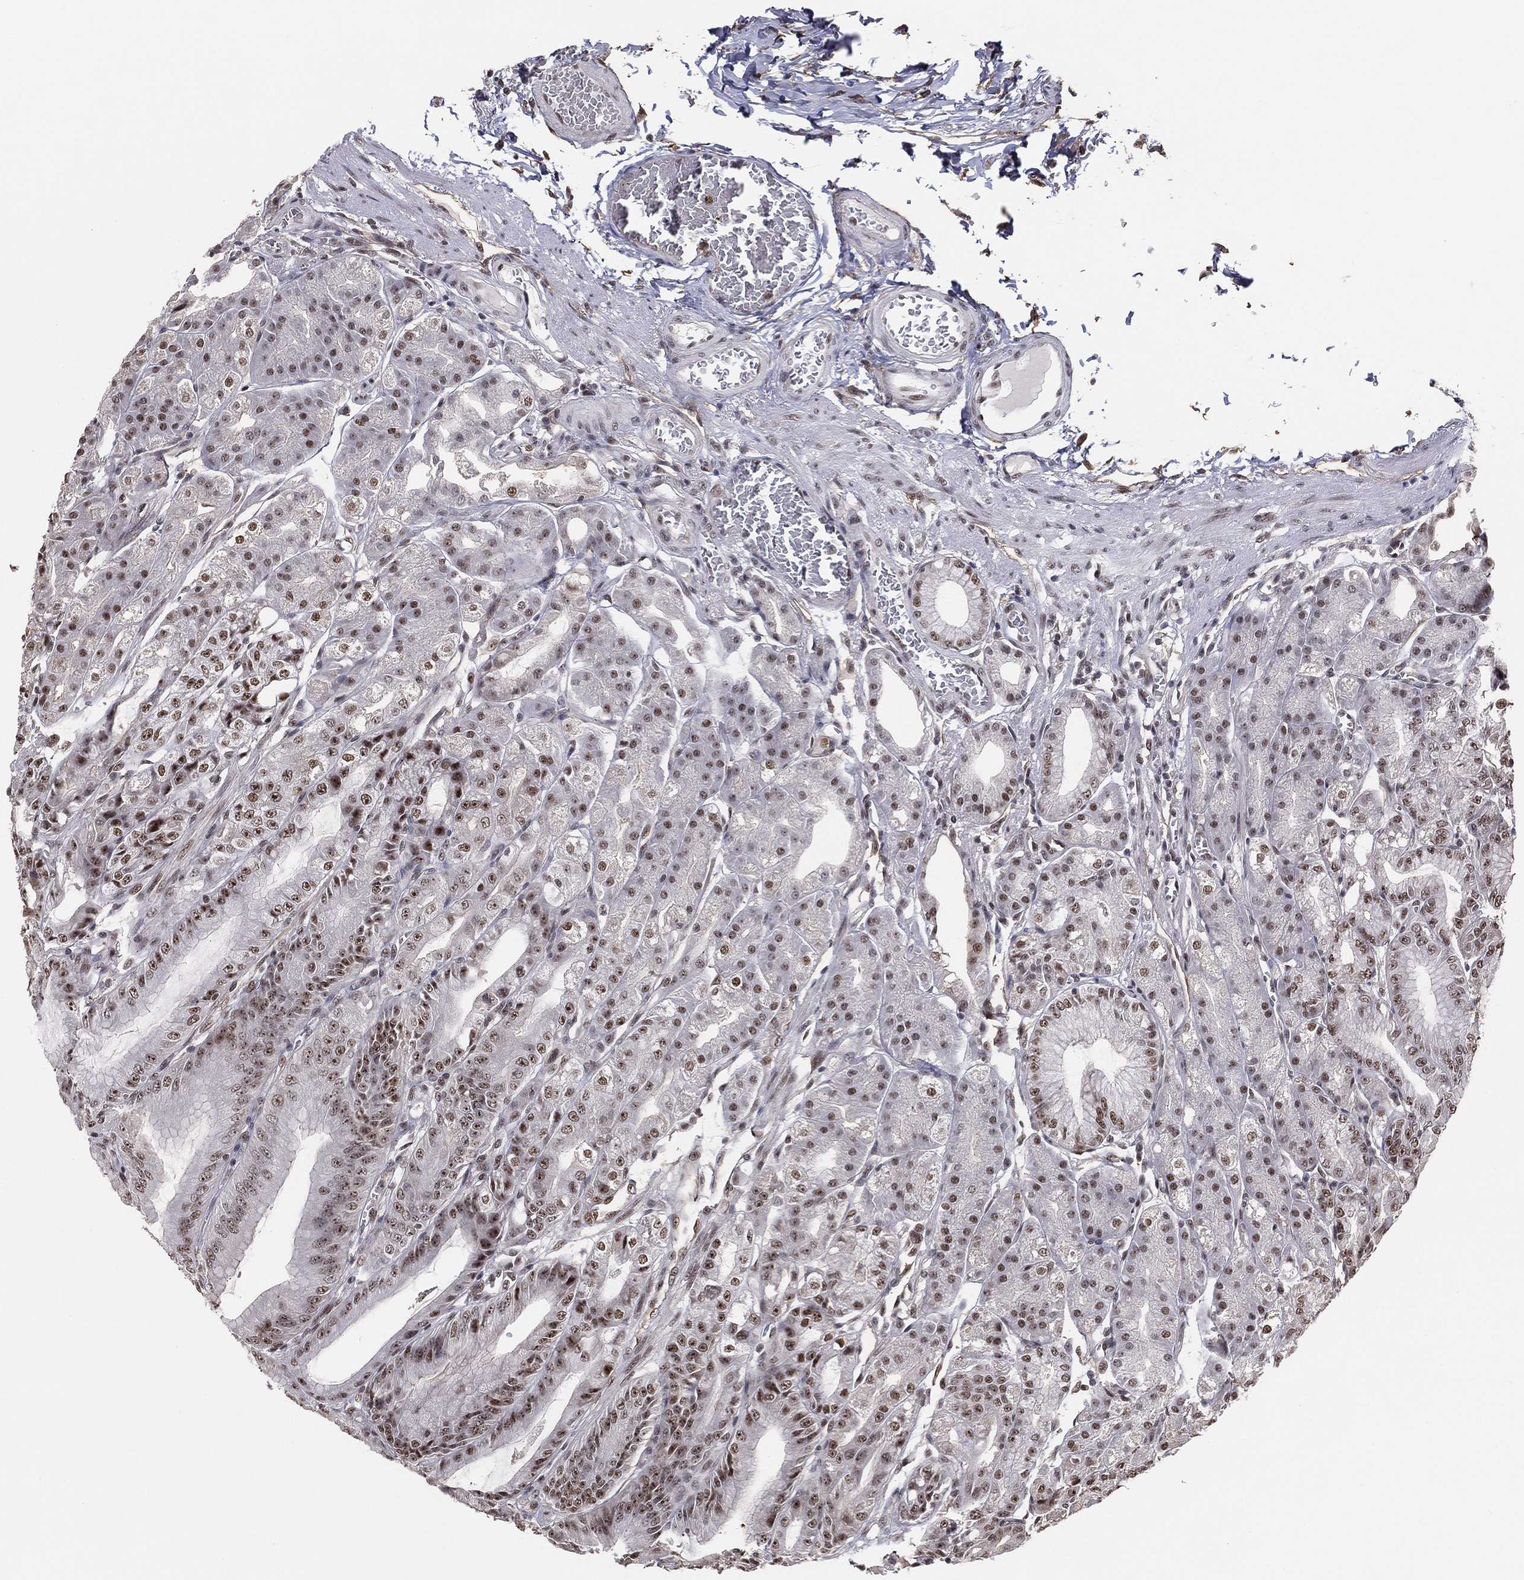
{"staining": {"intensity": "strong", "quantity": "25%-75%", "location": "nuclear"}, "tissue": "stomach", "cell_type": "Glandular cells", "image_type": "normal", "snomed": [{"axis": "morphology", "description": "Normal tissue, NOS"}, {"axis": "topography", "description": "Stomach"}], "caption": "Stomach stained with immunohistochemistry reveals strong nuclear expression in approximately 25%-75% of glandular cells.", "gene": "GPALPP1", "patient": {"sex": "male", "age": 71}}